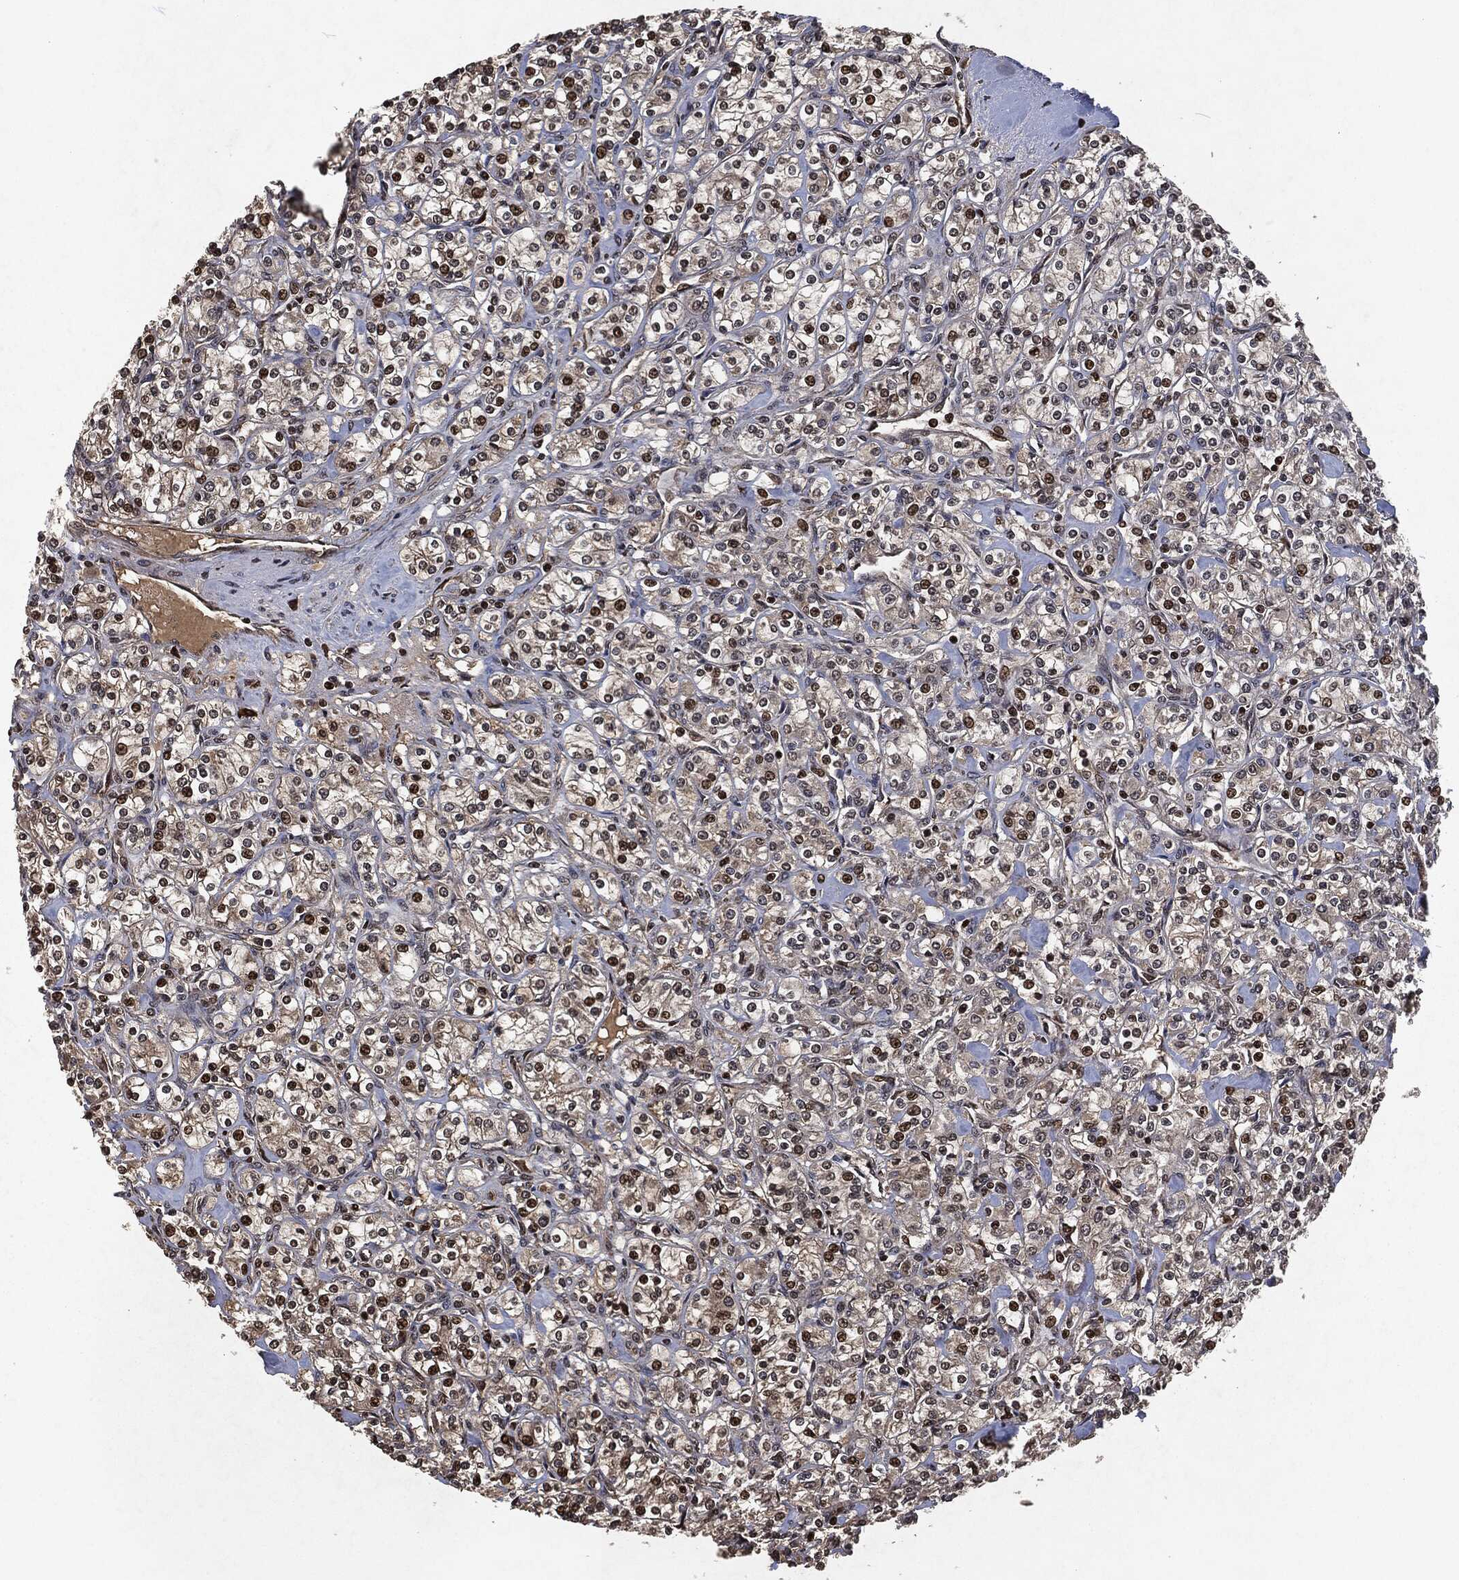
{"staining": {"intensity": "strong", "quantity": "<25%", "location": "nuclear"}, "tissue": "renal cancer", "cell_type": "Tumor cells", "image_type": "cancer", "snomed": [{"axis": "morphology", "description": "Adenocarcinoma, NOS"}, {"axis": "topography", "description": "Kidney"}], "caption": "Protein expression analysis of renal adenocarcinoma shows strong nuclear positivity in approximately <25% of tumor cells. The staining was performed using DAB (3,3'-diaminobenzidine), with brown indicating positive protein expression. Nuclei are stained blue with hematoxylin.", "gene": "SNAI1", "patient": {"sex": "male", "age": 77}}